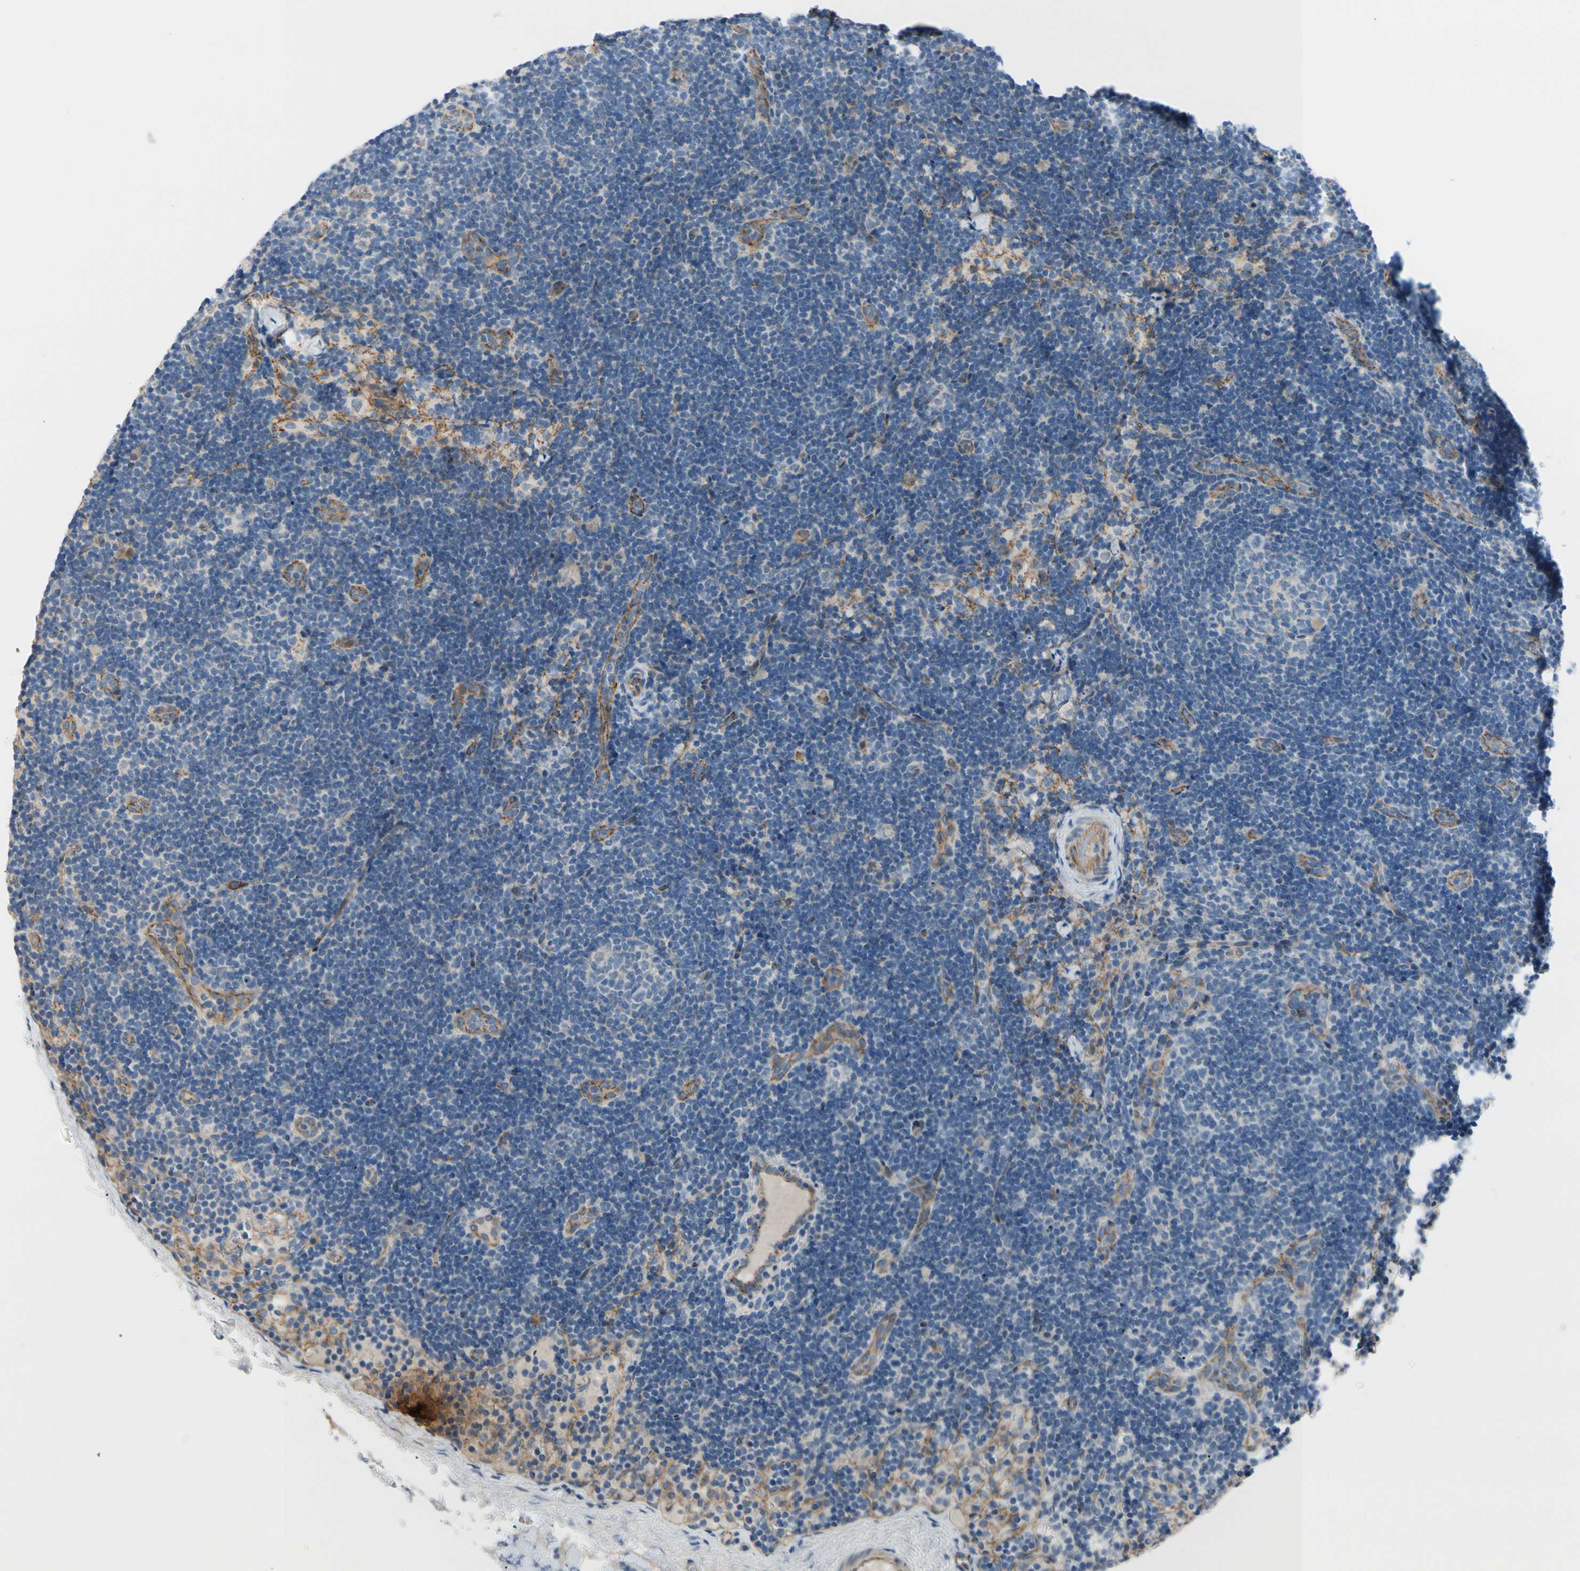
{"staining": {"intensity": "negative", "quantity": "none", "location": "none"}, "tissue": "lymph node", "cell_type": "Germinal center cells", "image_type": "normal", "snomed": [{"axis": "morphology", "description": "Normal tissue, NOS"}, {"axis": "topography", "description": "Lymph node"}], "caption": "This is an immunohistochemistry photomicrograph of normal human lymph node. There is no expression in germinal center cells.", "gene": "TJP1", "patient": {"sex": "female", "age": 14}}